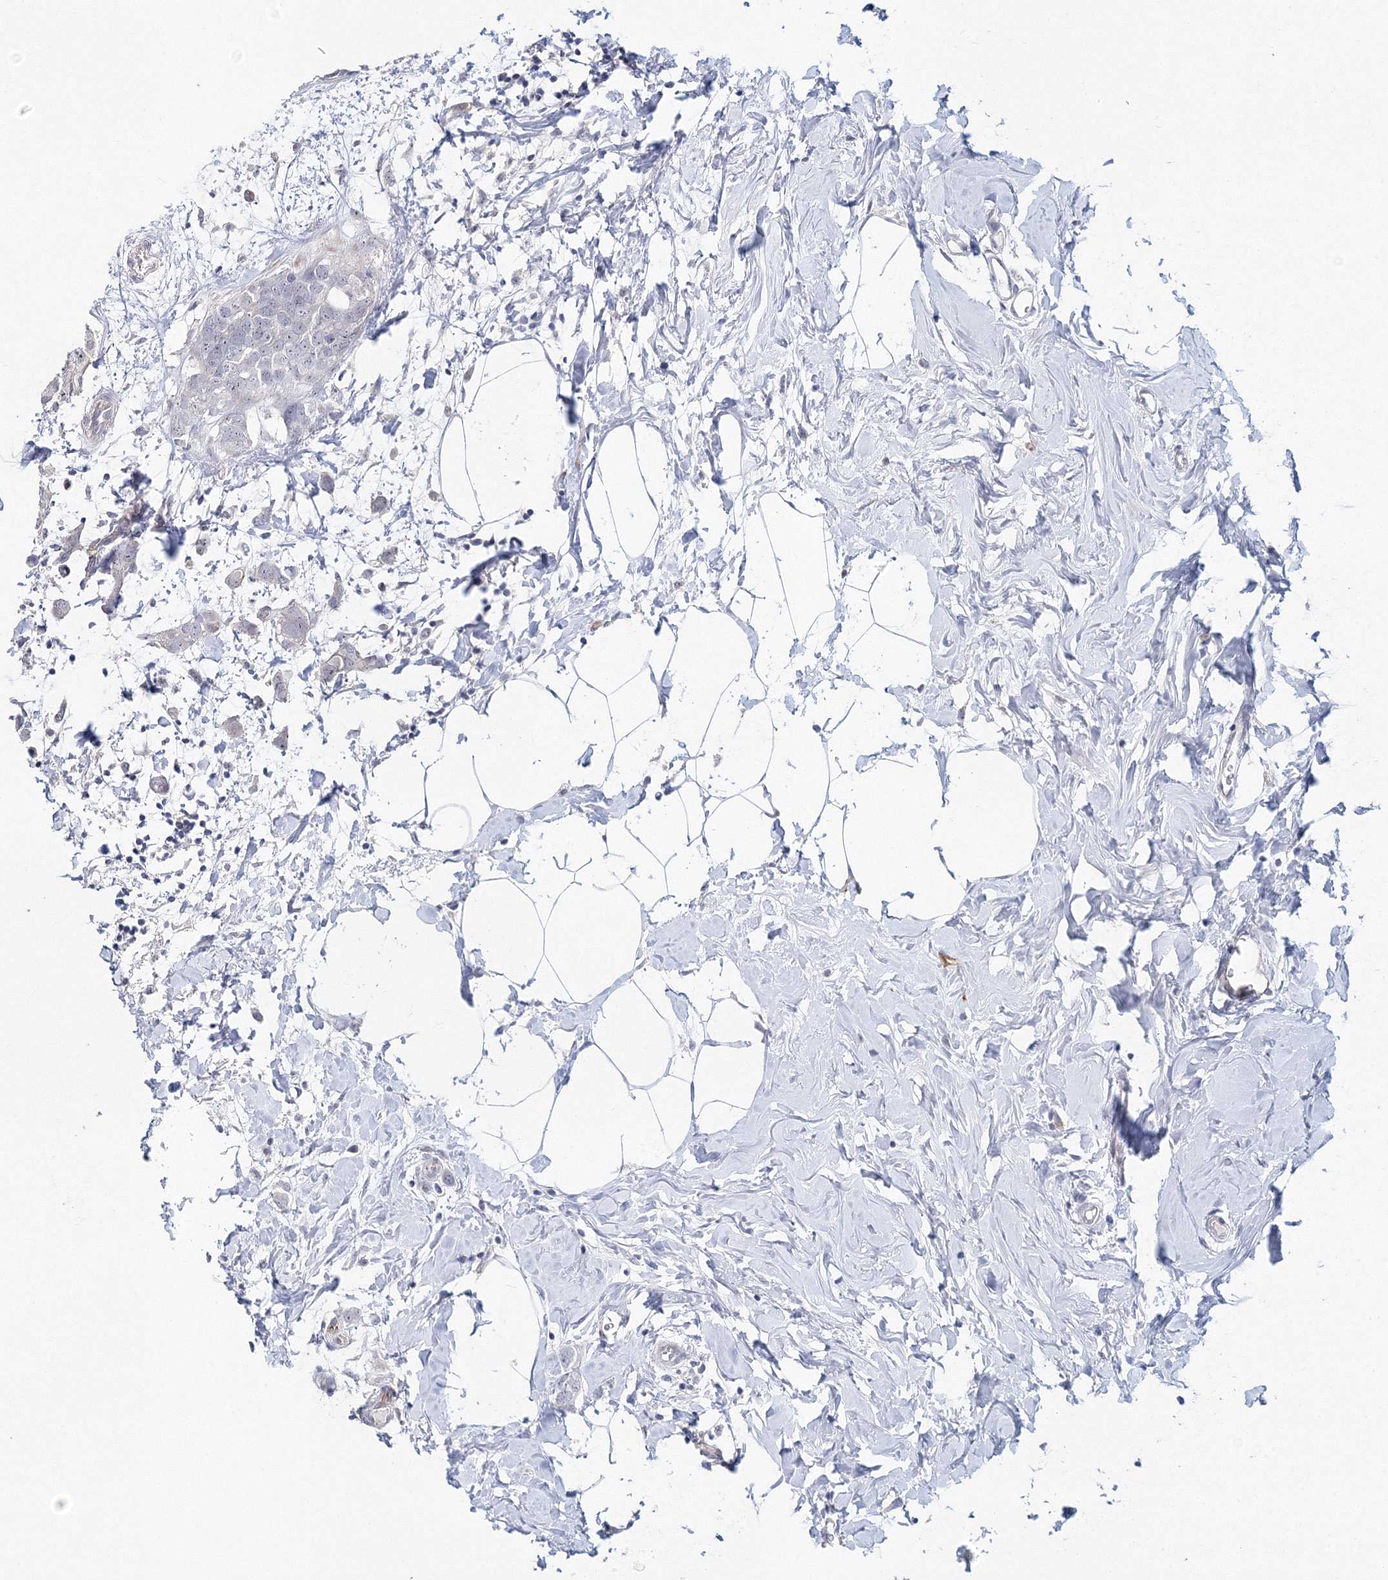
{"staining": {"intensity": "negative", "quantity": "none", "location": "none"}, "tissue": "breast cancer", "cell_type": "Tumor cells", "image_type": "cancer", "snomed": [{"axis": "morphology", "description": "Normal tissue, NOS"}, {"axis": "morphology", "description": "Duct carcinoma"}, {"axis": "topography", "description": "Breast"}], "caption": "An image of breast cancer (intraductal carcinoma) stained for a protein displays no brown staining in tumor cells. (Immunohistochemistry (ihc), brightfield microscopy, high magnification).", "gene": "SIRT7", "patient": {"sex": "female", "age": 50}}